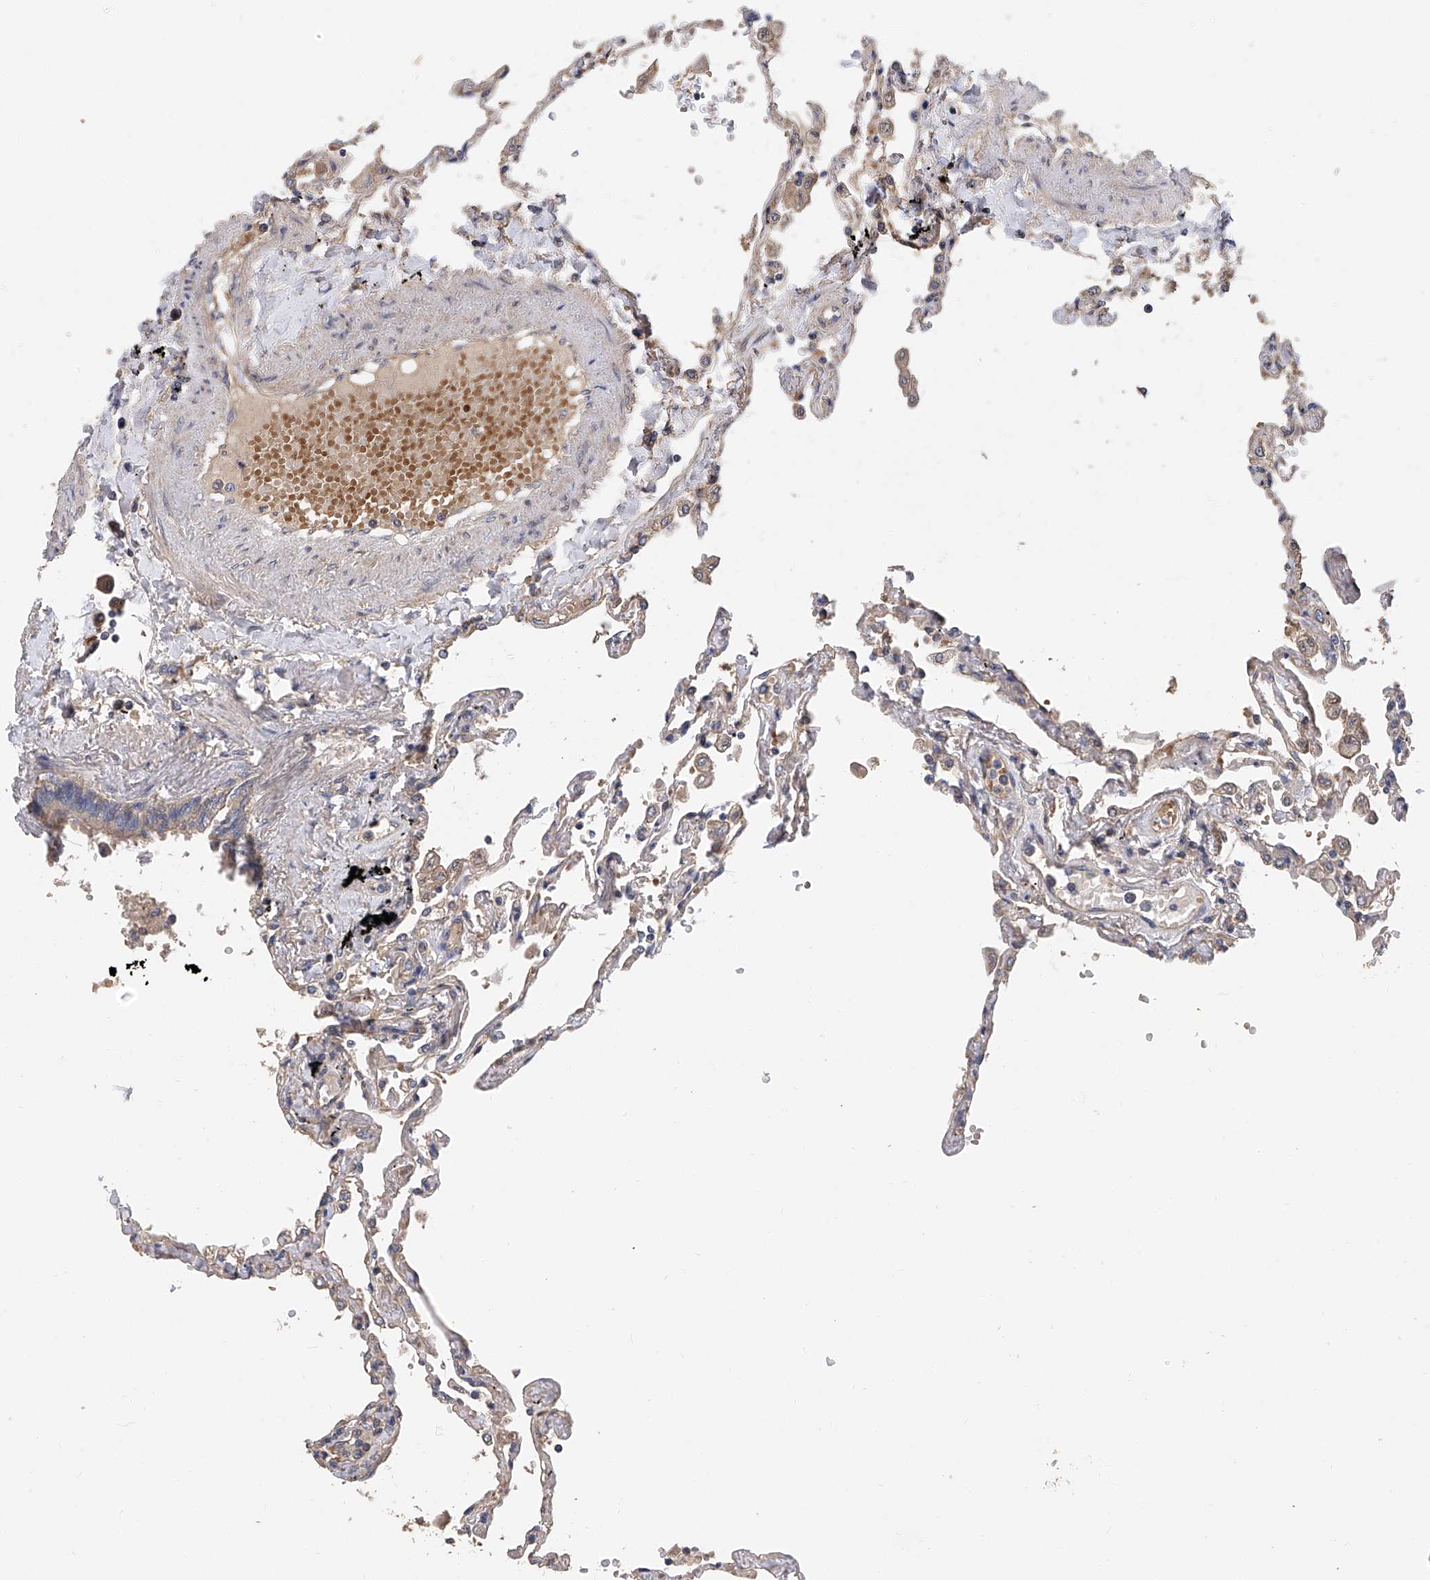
{"staining": {"intensity": "moderate", "quantity": "<25%", "location": "cytoplasmic/membranous"}, "tissue": "lung", "cell_type": "Alveolar cells", "image_type": "normal", "snomed": [{"axis": "morphology", "description": "Normal tissue, NOS"}, {"axis": "topography", "description": "Lung"}], "caption": "An image of human lung stained for a protein demonstrates moderate cytoplasmic/membranous brown staining in alveolar cells.", "gene": "PTK2", "patient": {"sex": "female", "age": 67}}